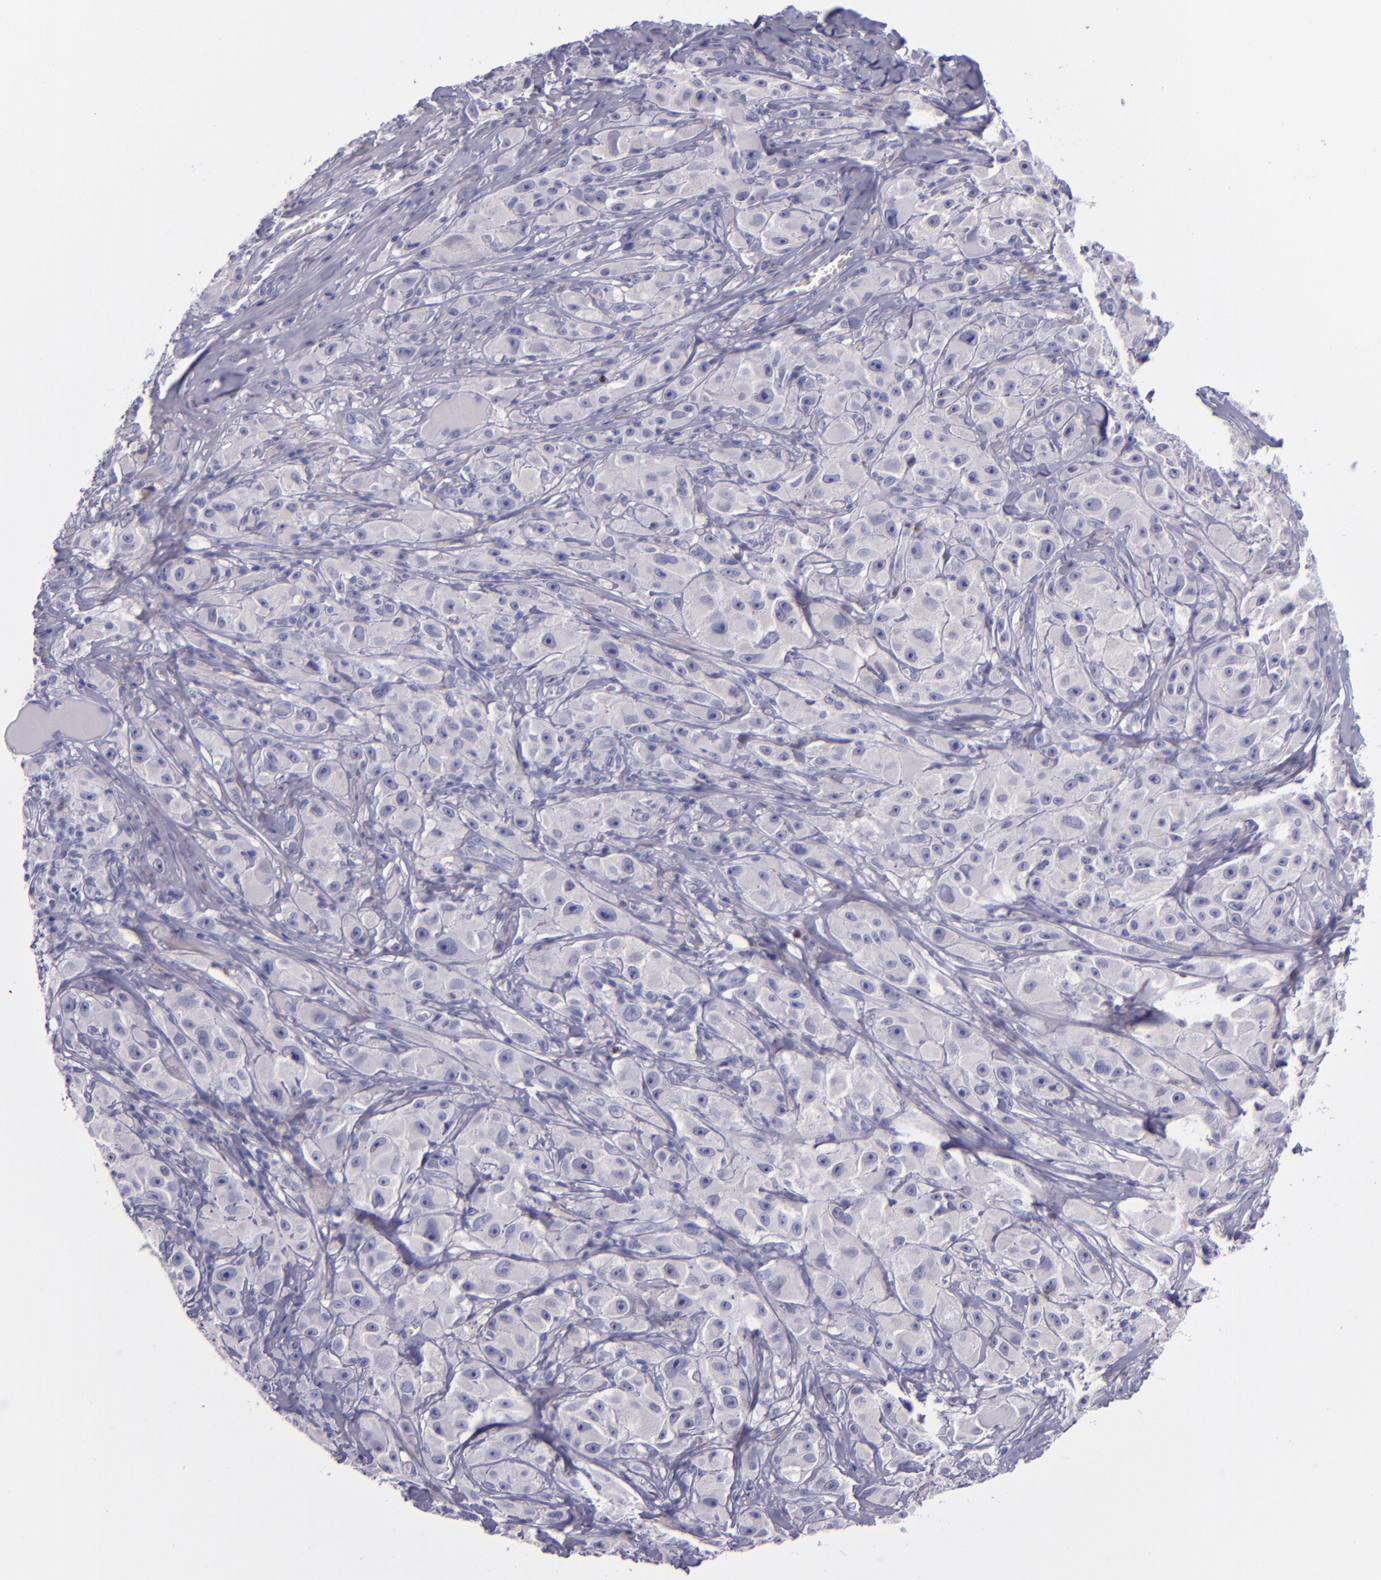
{"staining": {"intensity": "negative", "quantity": "none", "location": "none"}, "tissue": "melanoma", "cell_type": "Tumor cells", "image_type": "cancer", "snomed": [{"axis": "morphology", "description": "Malignant melanoma, NOS"}, {"axis": "topography", "description": "Skin"}], "caption": "Photomicrograph shows no protein staining in tumor cells of melanoma tissue. Nuclei are stained in blue.", "gene": "TNNT3", "patient": {"sex": "male", "age": 56}}